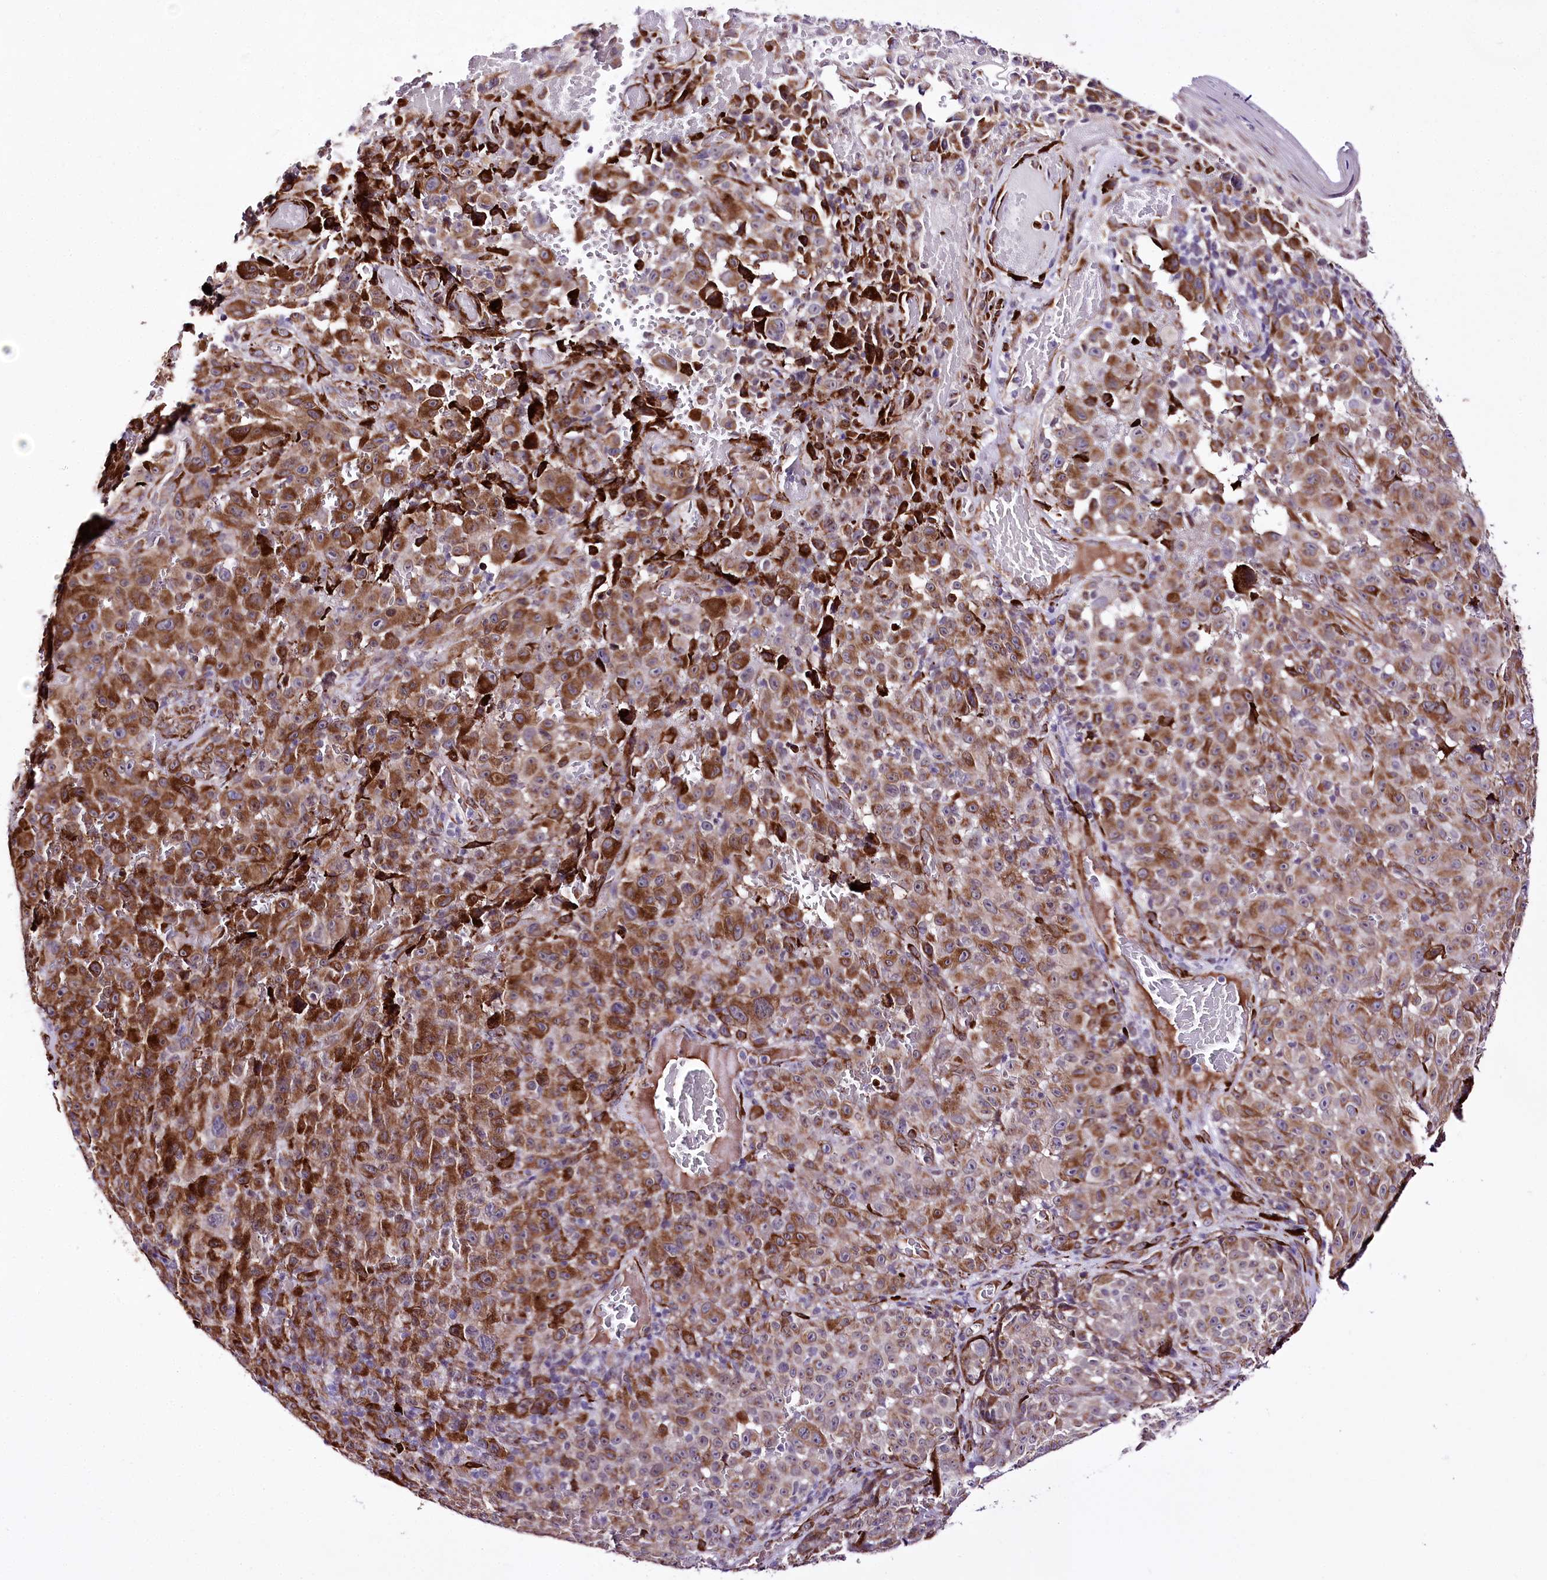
{"staining": {"intensity": "moderate", "quantity": ">75%", "location": "cytoplasmic/membranous"}, "tissue": "melanoma", "cell_type": "Tumor cells", "image_type": "cancer", "snomed": [{"axis": "morphology", "description": "Malignant melanoma, NOS"}, {"axis": "topography", "description": "Skin"}], "caption": "Protein analysis of malignant melanoma tissue exhibits moderate cytoplasmic/membranous positivity in about >75% of tumor cells.", "gene": "WWC1", "patient": {"sex": "female", "age": 82}}